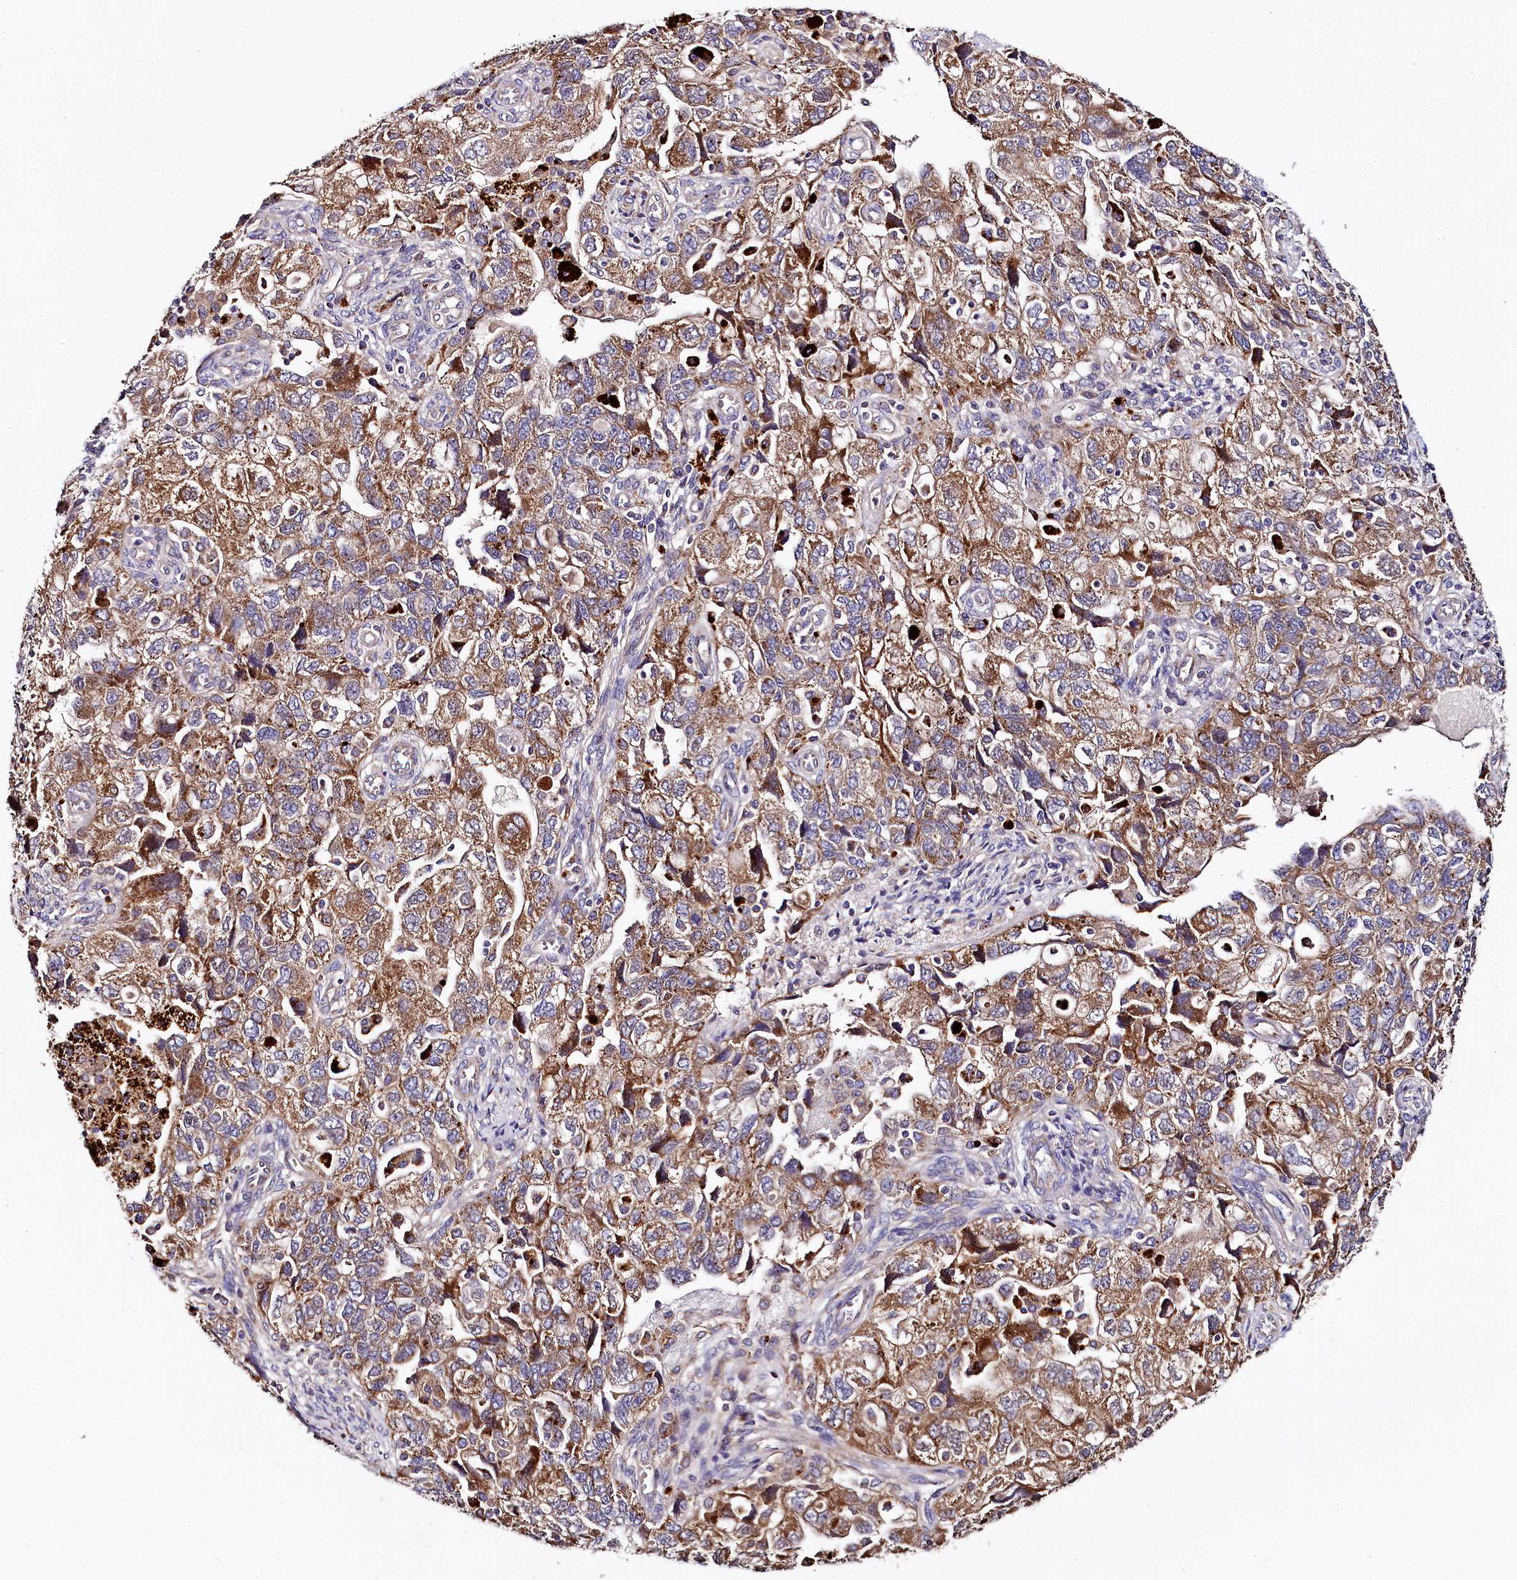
{"staining": {"intensity": "moderate", "quantity": ">75%", "location": "cytoplasmic/membranous"}, "tissue": "ovarian cancer", "cell_type": "Tumor cells", "image_type": "cancer", "snomed": [{"axis": "morphology", "description": "Carcinoma, NOS"}, {"axis": "morphology", "description": "Cystadenocarcinoma, serous, NOS"}, {"axis": "topography", "description": "Ovary"}], "caption": "This is a photomicrograph of immunohistochemistry staining of ovarian cancer (serous cystadenocarcinoma), which shows moderate staining in the cytoplasmic/membranous of tumor cells.", "gene": "SPRYD3", "patient": {"sex": "female", "age": 69}}